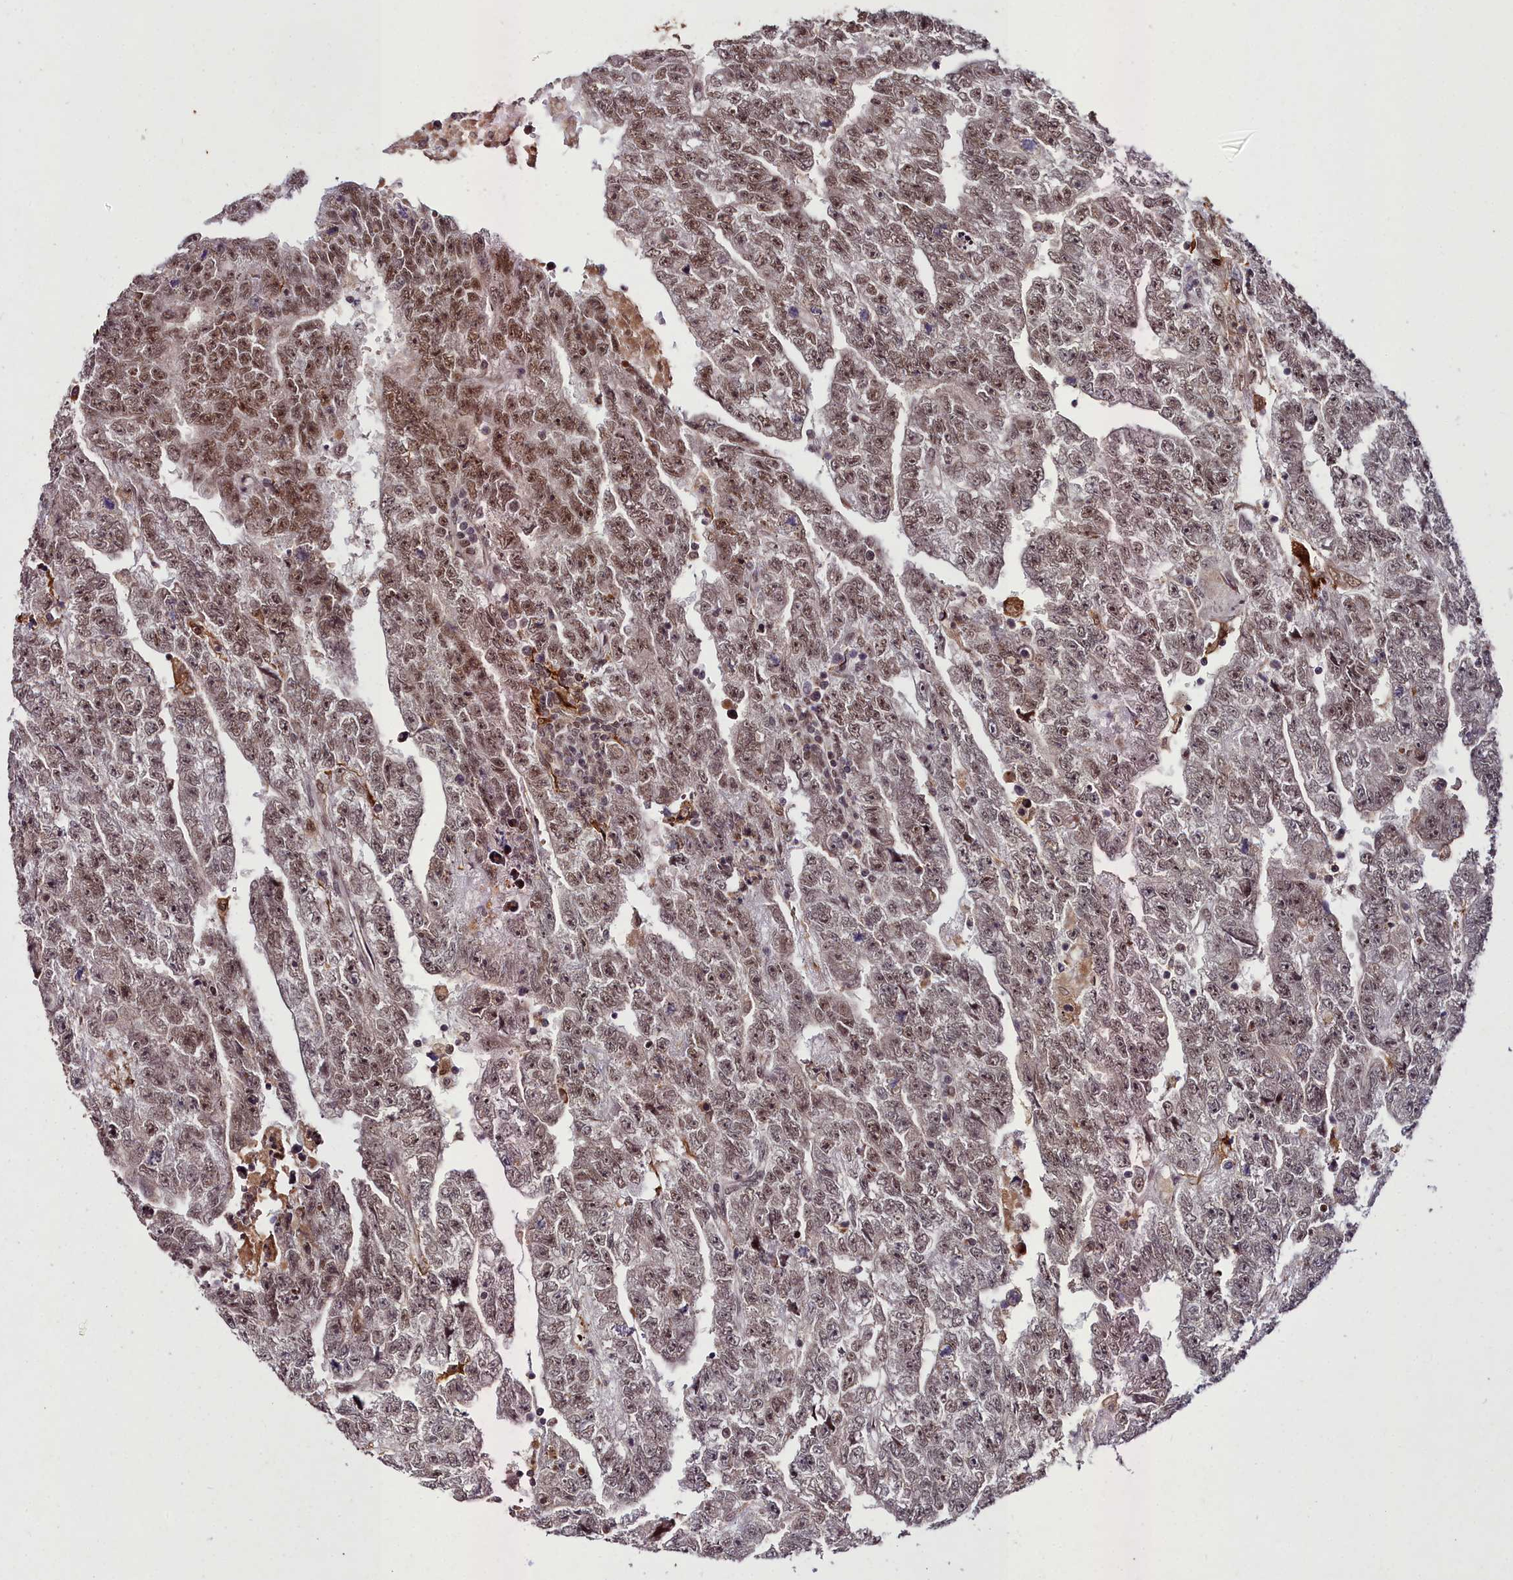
{"staining": {"intensity": "moderate", "quantity": ">75%", "location": "nuclear"}, "tissue": "testis cancer", "cell_type": "Tumor cells", "image_type": "cancer", "snomed": [{"axis": "morphology", "description": "Carcinoma, Embryonal, NOS"}, {"axis": "topography", "description": "Testis"}], "caption": "Moderate nuclear staining is present in about >75% of tumor cells in testis cancer (embryonal carcinoma).", "gene": "CXXC1", "patient": {"sex": "male", "age": 25}}